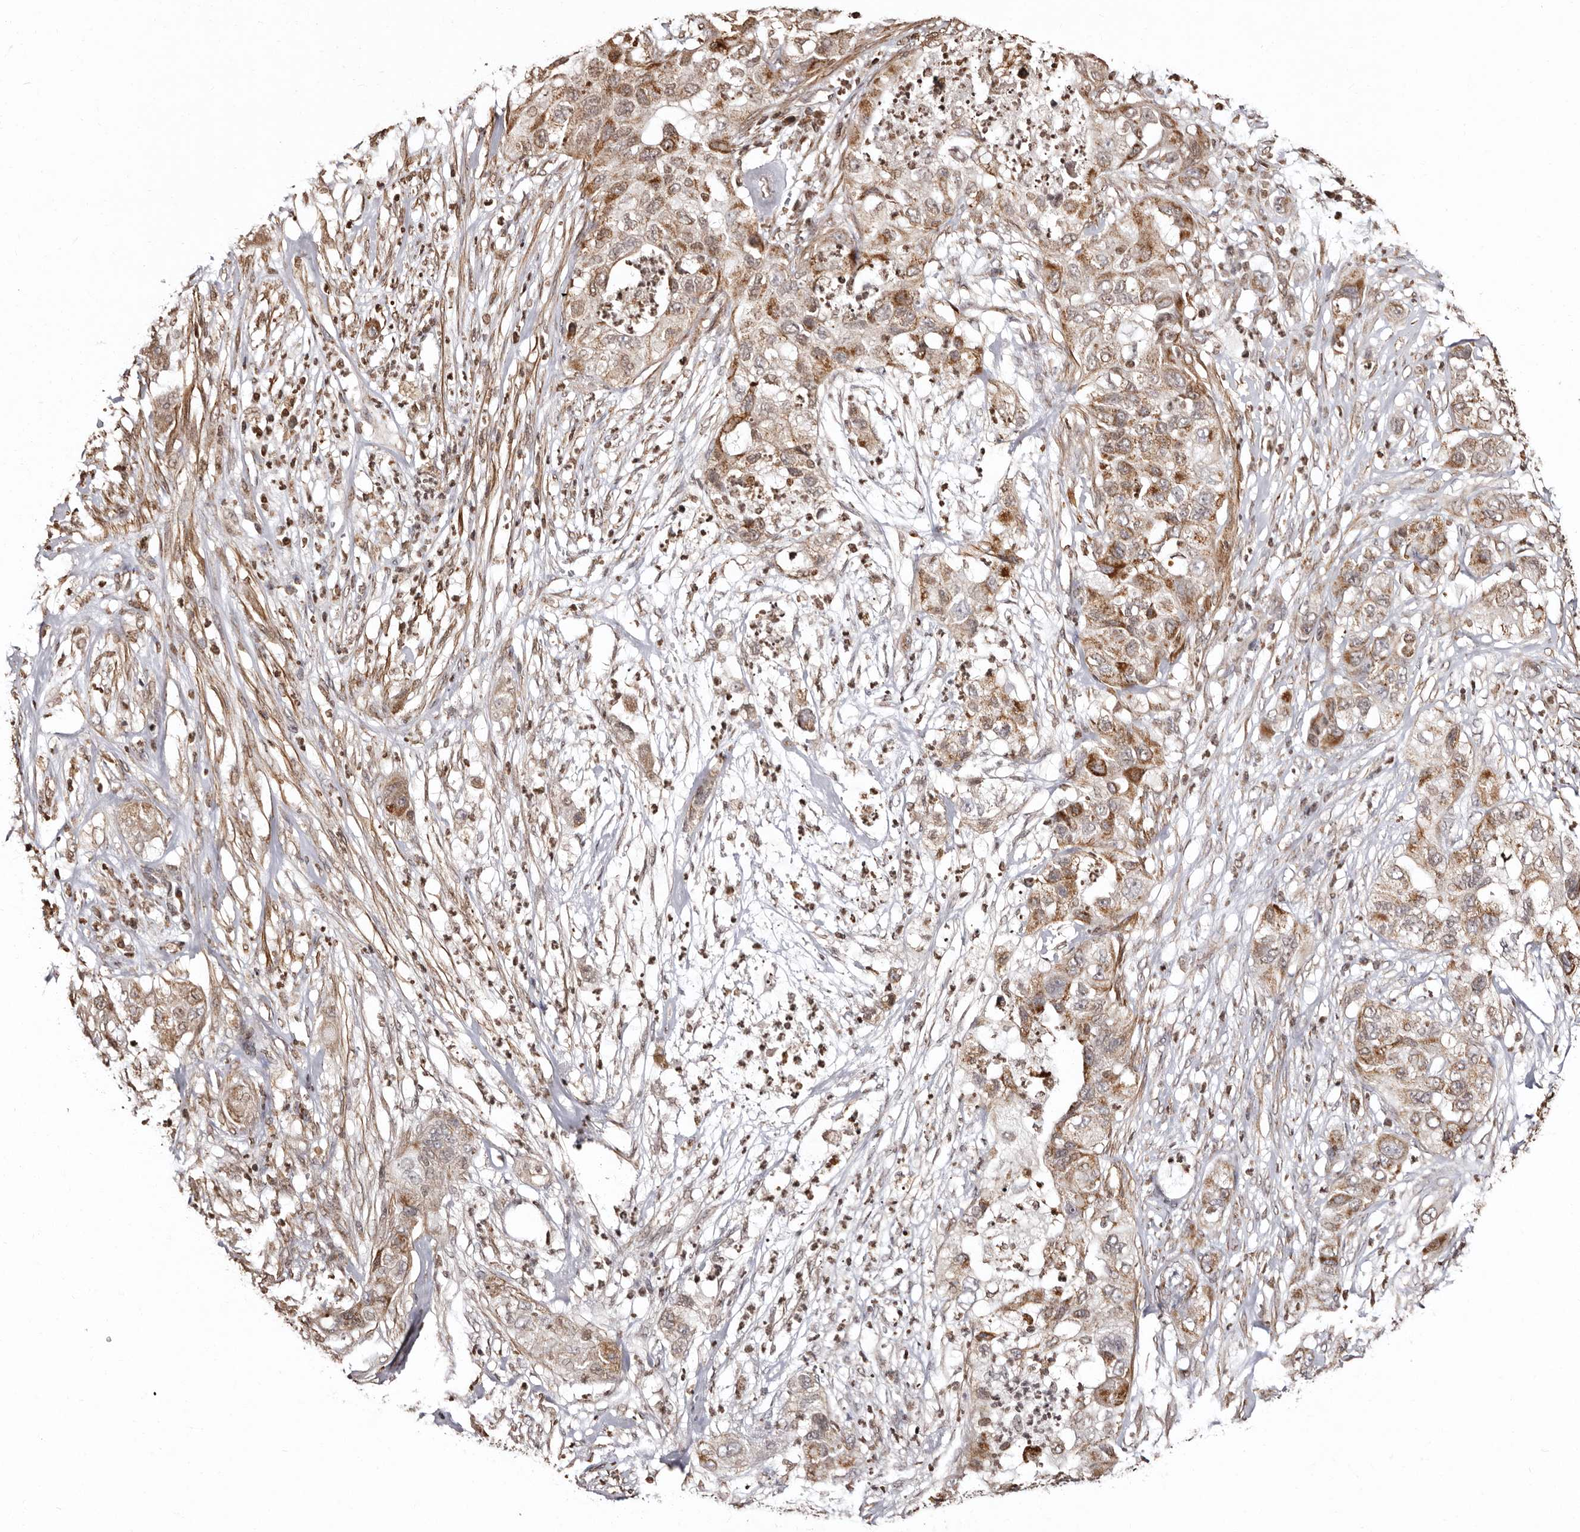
{"staining": {"intensity": "moderate", "quantity": ">75%", "location": "cytoplasmic/membranous"}, "tissue": "pancreatic cancer", "cell_type": "Tumor cells", "image_type": "cancer", "snomed": [{"axis": "morphology", "description": "Adenocarcinoma, NOS"}, {"axis": "topography", "description": "Pancreas"}], "caption": "Human pancreatic cancer stained with a protein marker demonstrates moderate staining in tumor cells.", "gene": "CCDC190", "patient": {"sex": "female", "age": 78}}